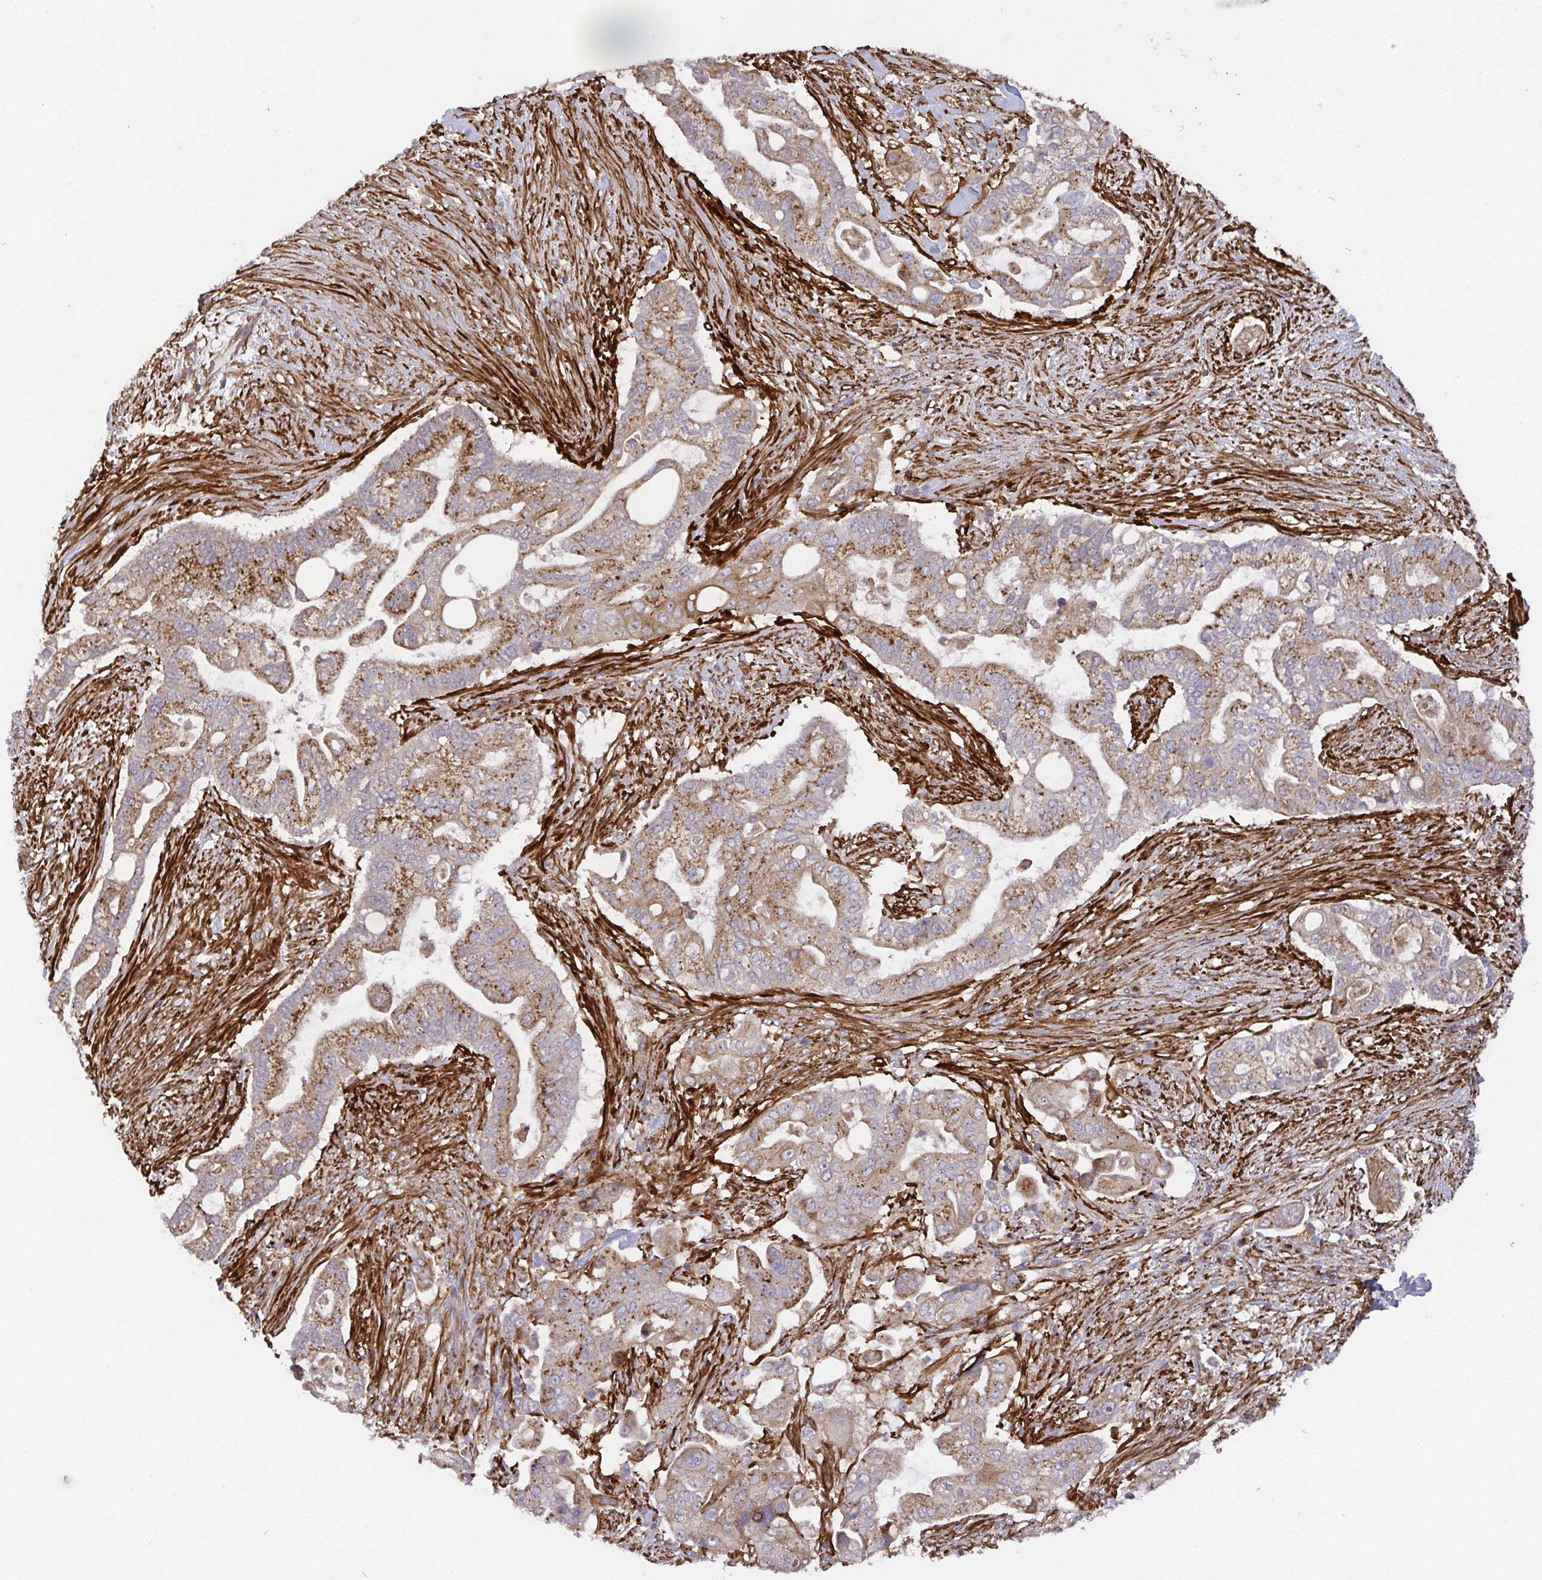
{"staining": {"intensity": "moderate", "quantity": ">75%", "location": "cytoplasmic/membranous"}, "tissue": "pancreatic cancer", "cell_type": "Tumor cells", "image_type": "cancer", "snomed": [{"axis": "morphology", "description": "Adenocarcinoma, NOS"}, {"axis": "topography", "description": "Pancreas"}], "caption": "The immunohistochemical stain shows moderate cytoplasmic/membranous positivity in tumor cells of adenocarcinoma (pancreatic) tissue.", "gene": "TM9SF4", "patient": {"sex": "female", "age": 69}}